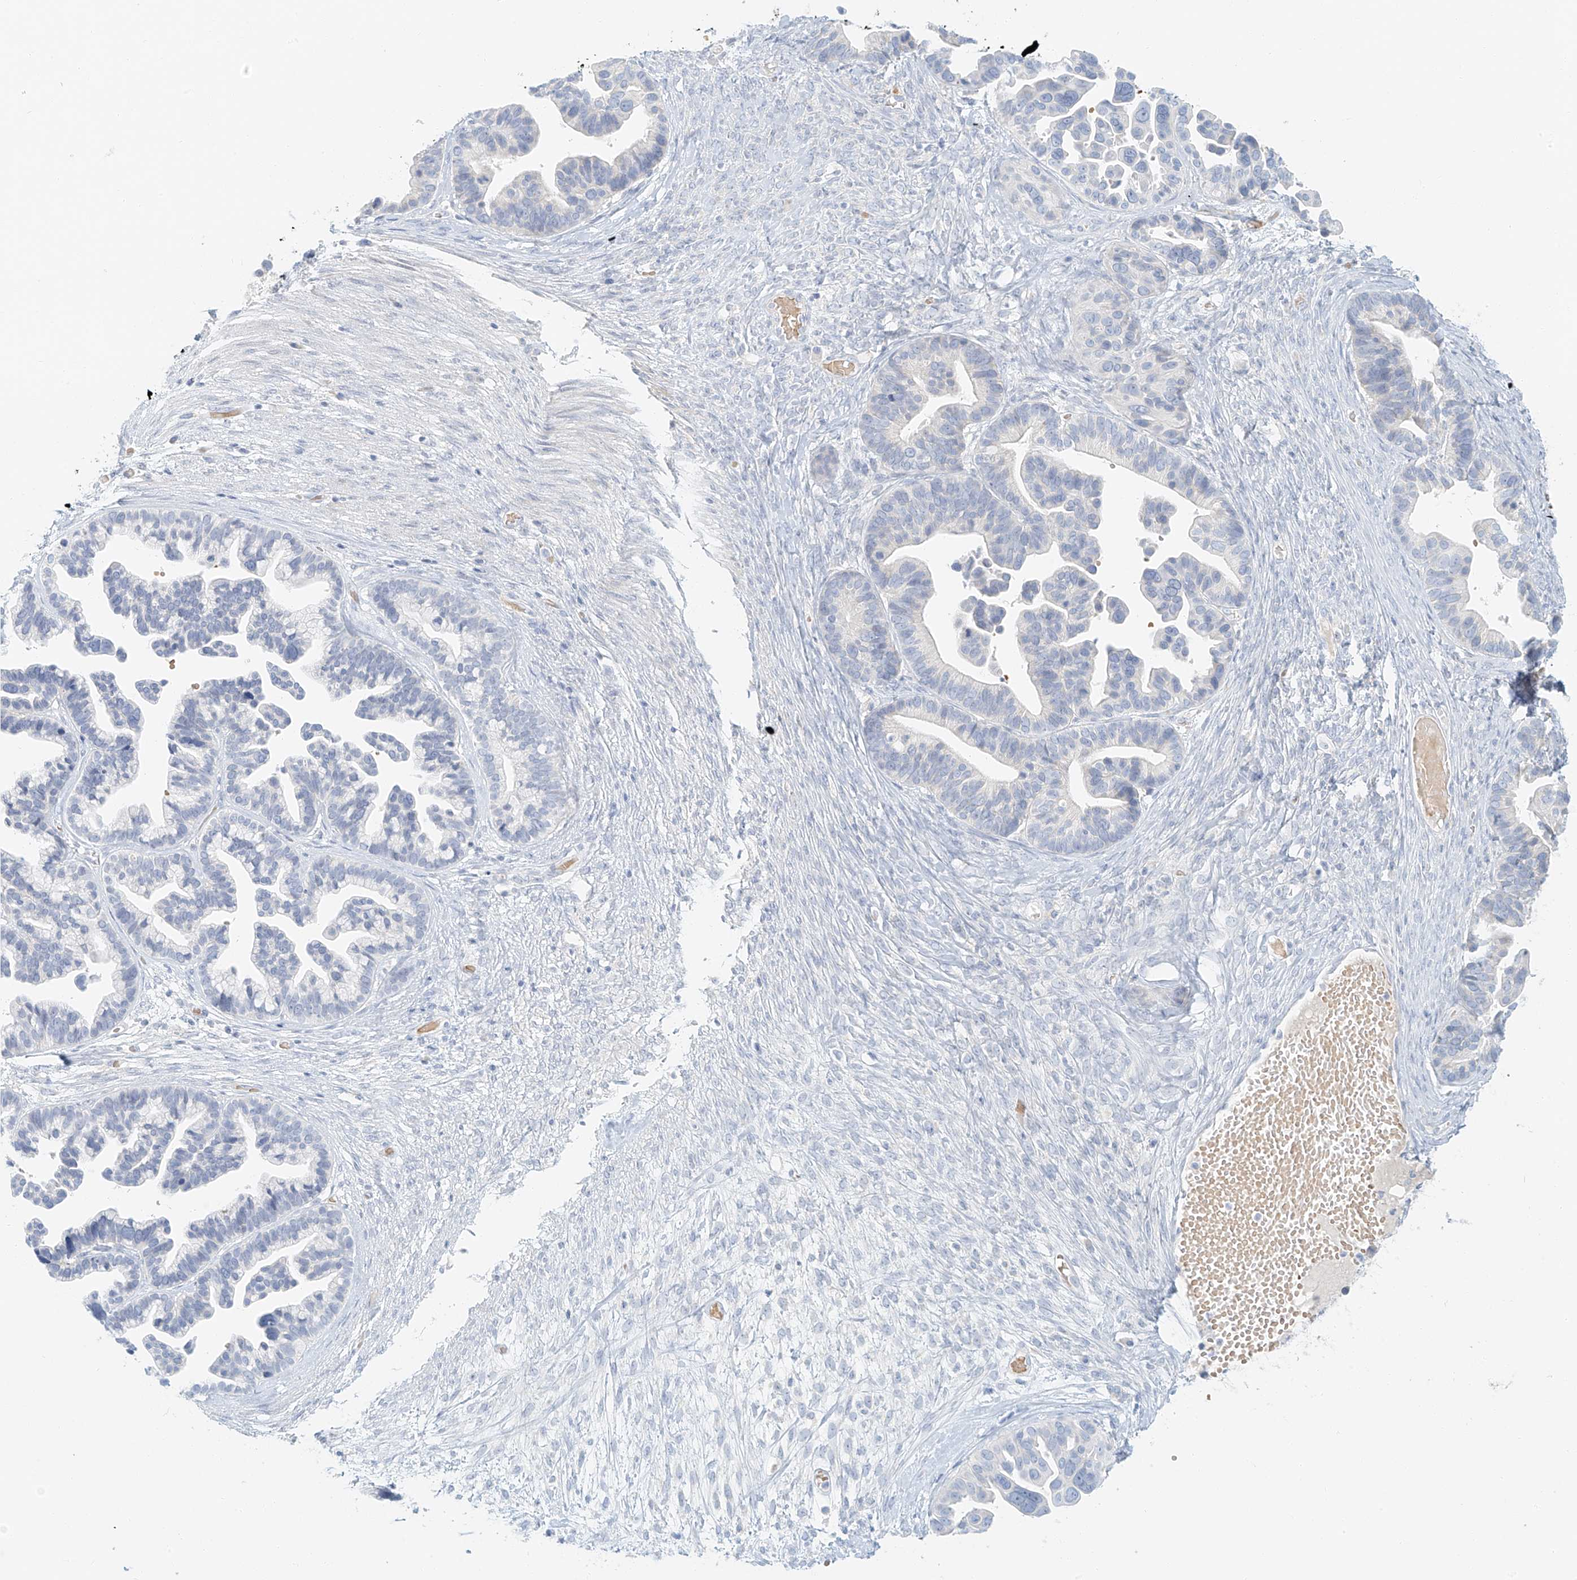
{"staining": {"intensity": "negative", "quantity": "none", "location": "none"}, "tissue": "ovarian cancer", "cell_type": "Tumor cells", "image_type": "cancer", "snomed": [{"axis": "morphology", "description": "Cystadenocarcinoma, serous, NOS"}, {"axis": "topography", "description": "Ovary"}], "caption": "This is an IHC photomicrograph of human serous cystadenocarcinoma (ovarian). There is no expression in tumor cells.", "gene": "PGC", "patient": {"sex": "female", "age": 56}}